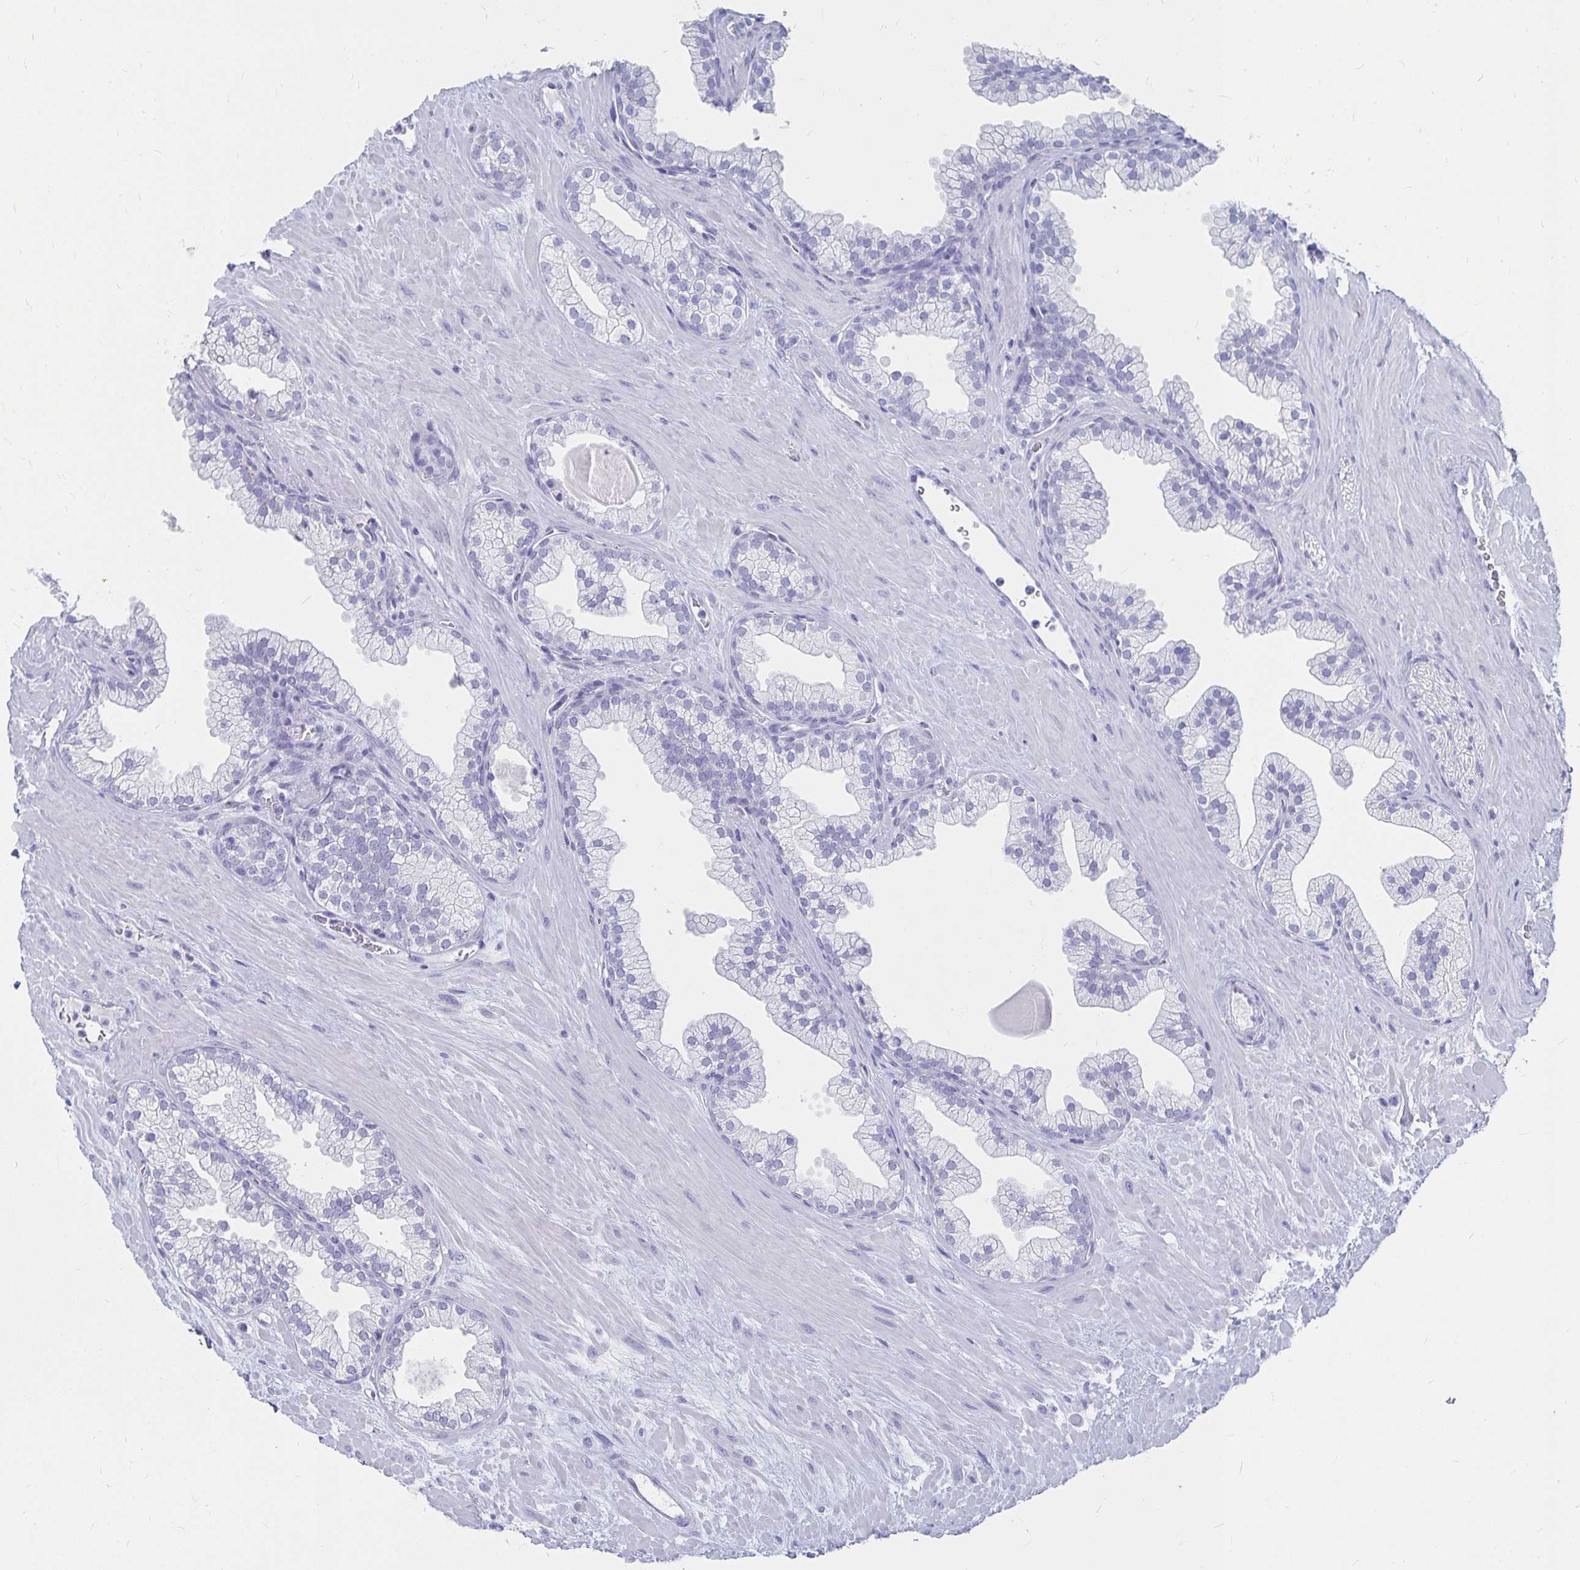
{"staining": {"intensity": "negative", "quantity": "none", "location": "none"}, "tissue": "prostate", "cell_type": "Glandular cells", "image_type": "normal", "snomed": [{"axis": "morphology", "description": "Normal tissue, NOS"}, {"axis": "topography", "description": "Prostate"}, {"axis": "topography", "description": "Peripheral nerve tissue"}], "caption": "DAB immunohistochemical staining of normal human prostate displays no significant staining in glandular cells.", "gene": "CA9", "patient": {"sex": "male", "age": 61}}